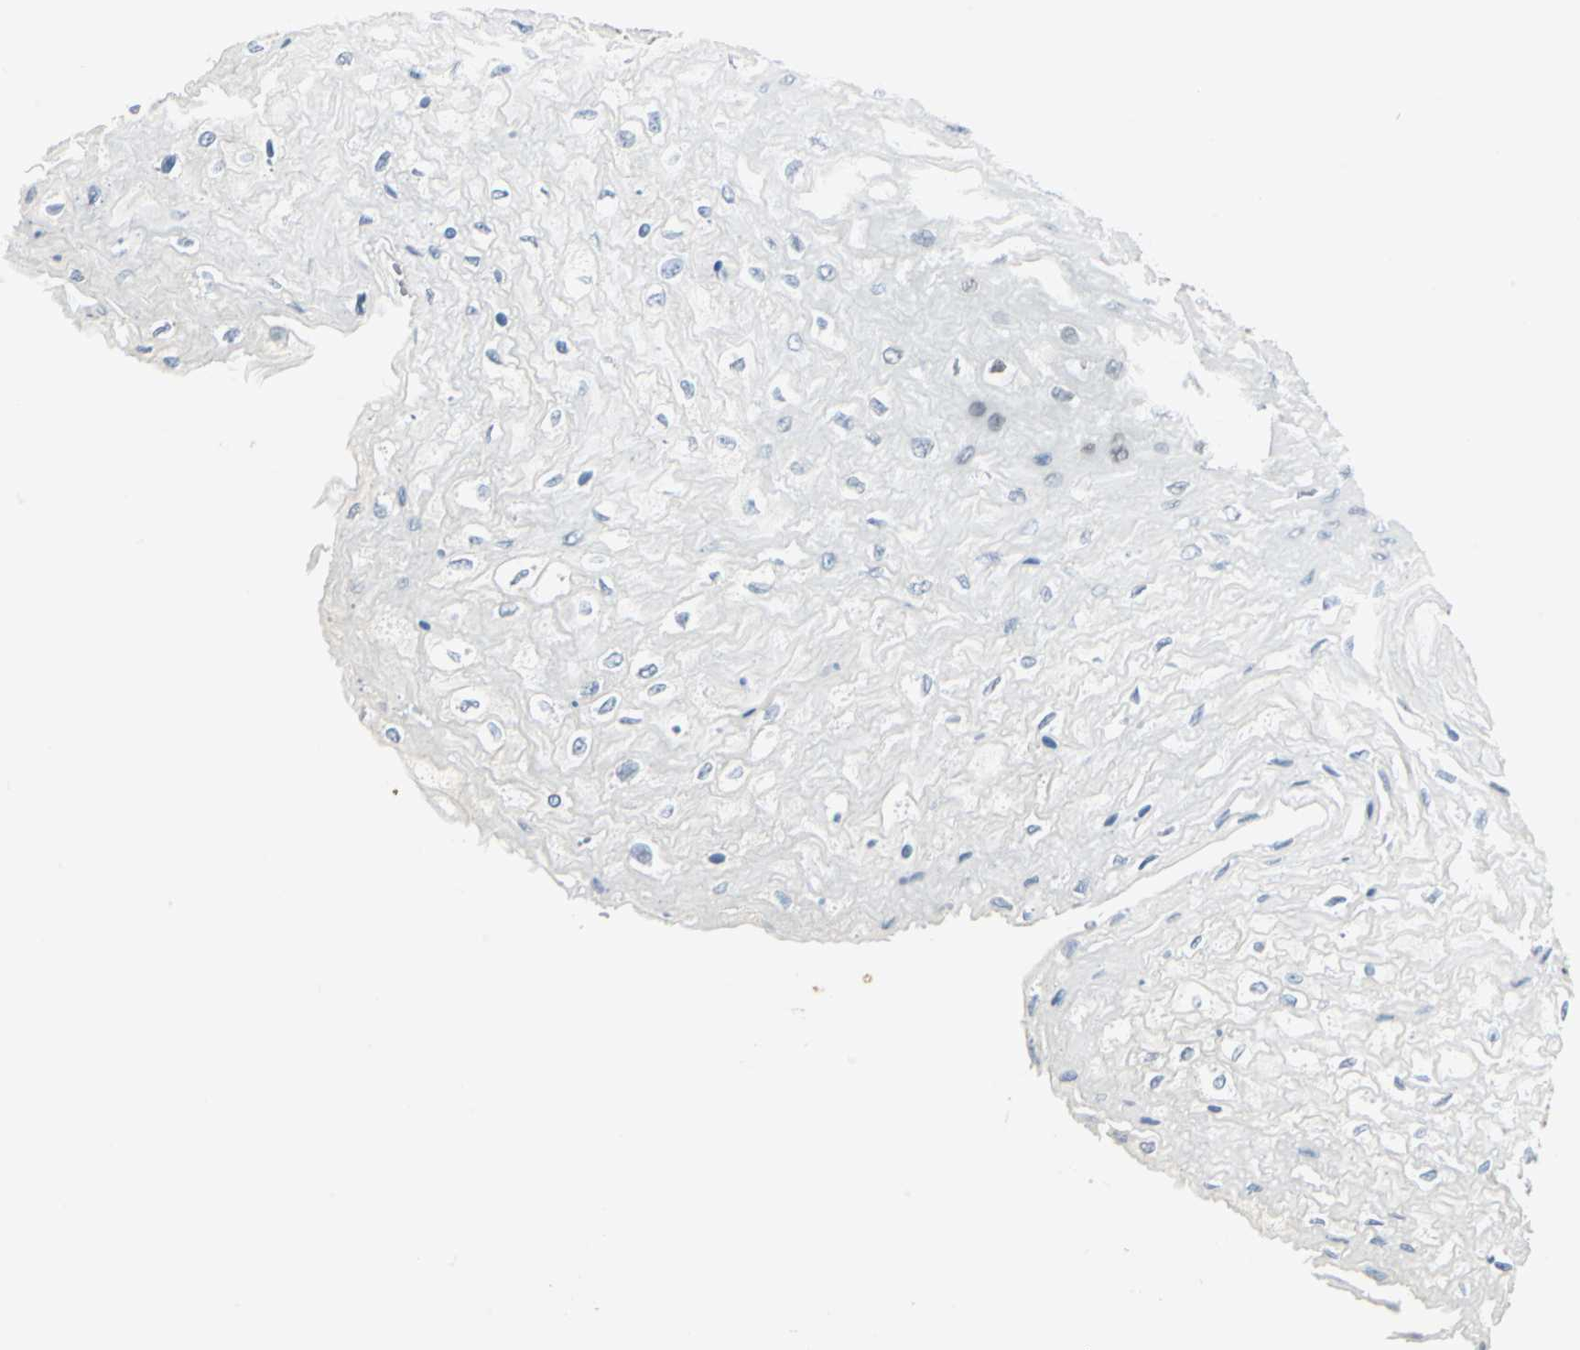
{"staining": {"intensity": "strong", "quantity": ">75%", "location": "nuclear"}, "tissue": "esophagus", "cell_type": "Squamous epithelial cells", "image_type": "normal", "snomed": [{"axis": "morphology", "description": "Normal tissue, NOS"}, {"axis": "topography", "description": "Esophagus"}], "caption": "A high amount of strong nuclear staining is seen in about >75% of squamous epithelial cells in benign esophagus. (DAB IHC, brown staining for protein, blue staining for nuclei).", "gene": "MEIS2", "patient": {"sex": "female", "age": 72}}